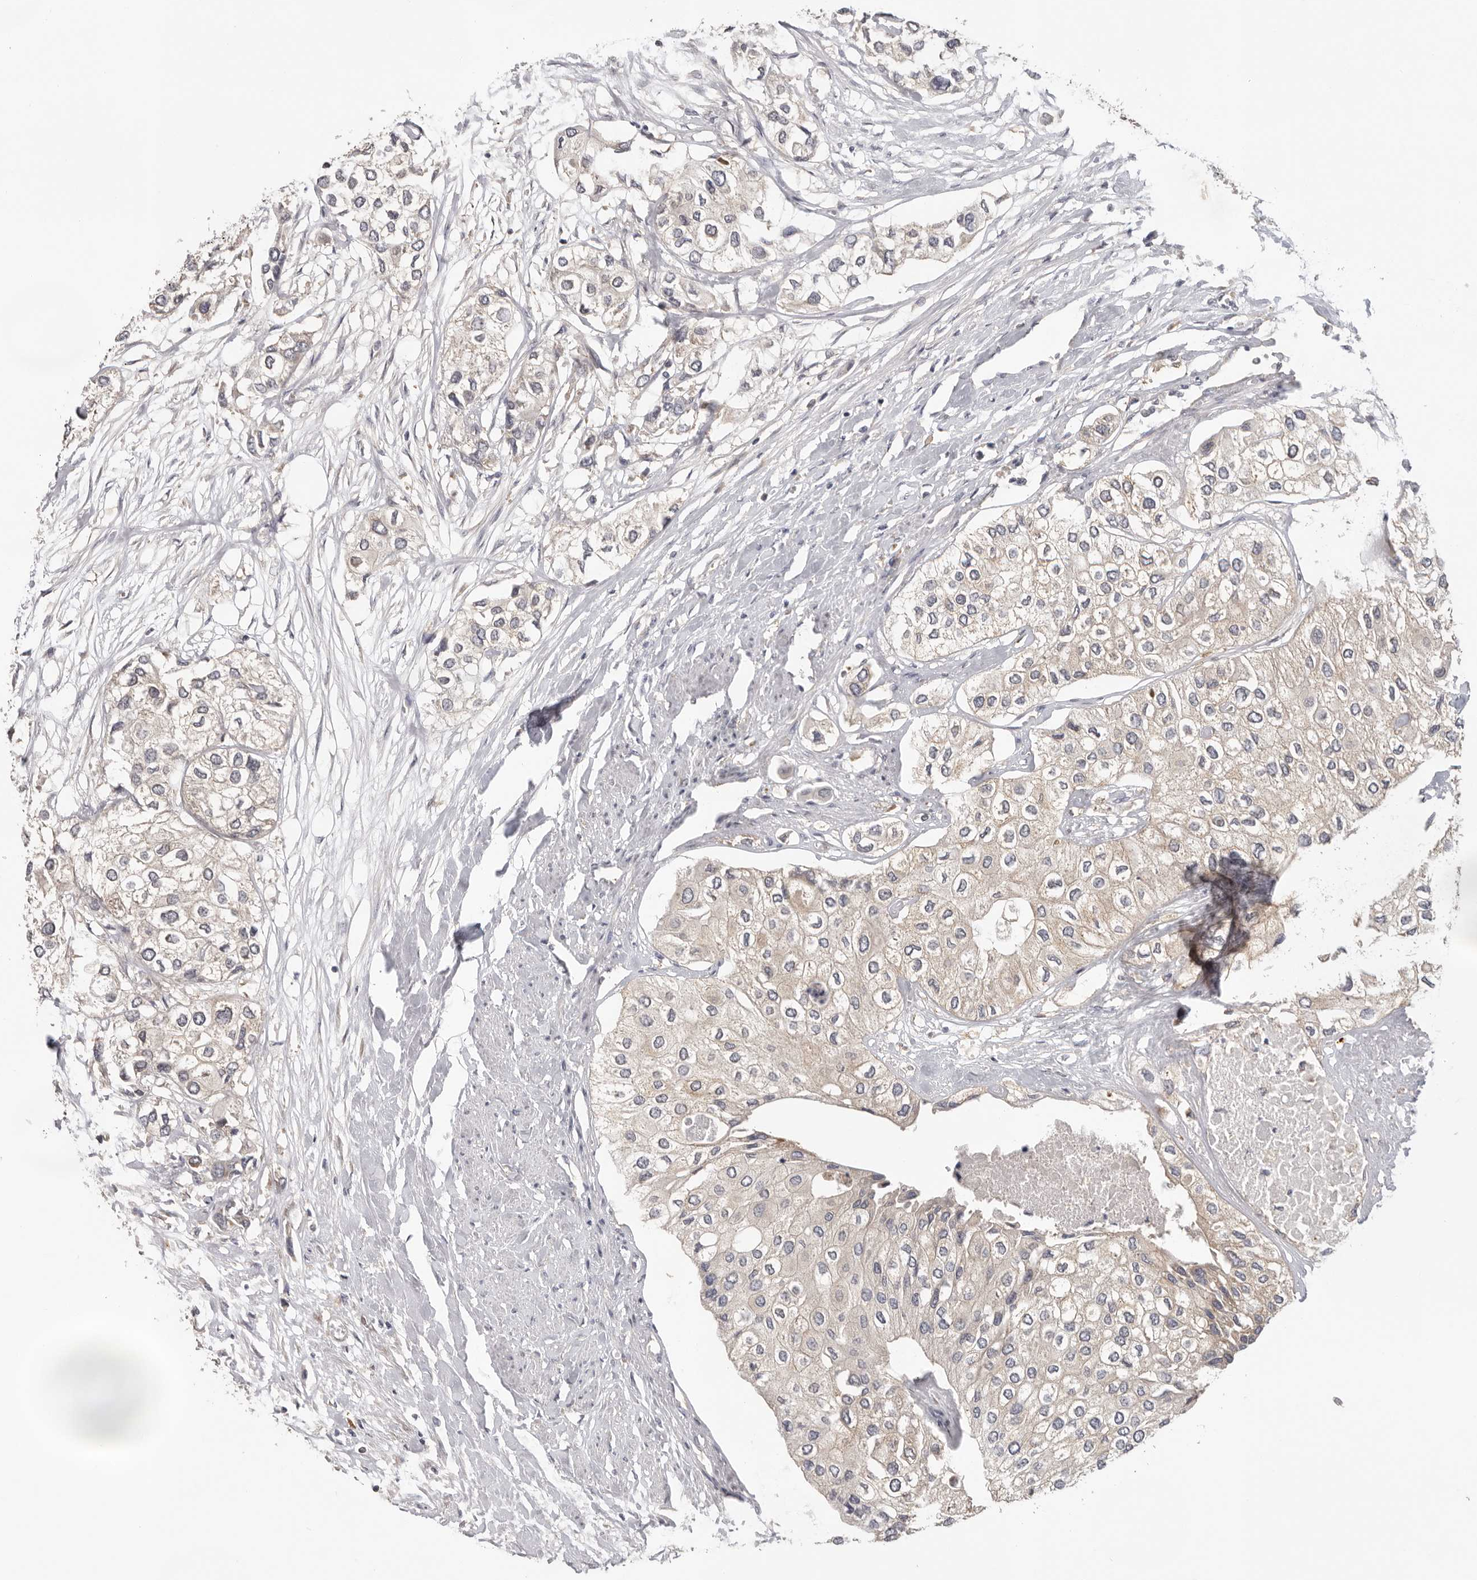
{"staining": {"intensity": "weak", "quantity": "<25%", "location": "cytoplasmic/membranous"}, "tissue": "urothelial cancer", "cell_type": "Tumor cells", "image_type": "cancer", "snomed": [{"axis": "morphology", "description": "Urothelial carcinoma, High grade"}, {"axis": "topography", "description": "Urinary bladder"}], "caption": "High-grade urothelial carcinoma stained for a protein using IHC reveals no expression tumor cells.", "gene": "PPP1R42", "patient": {"sex": "male", "age": 64}}